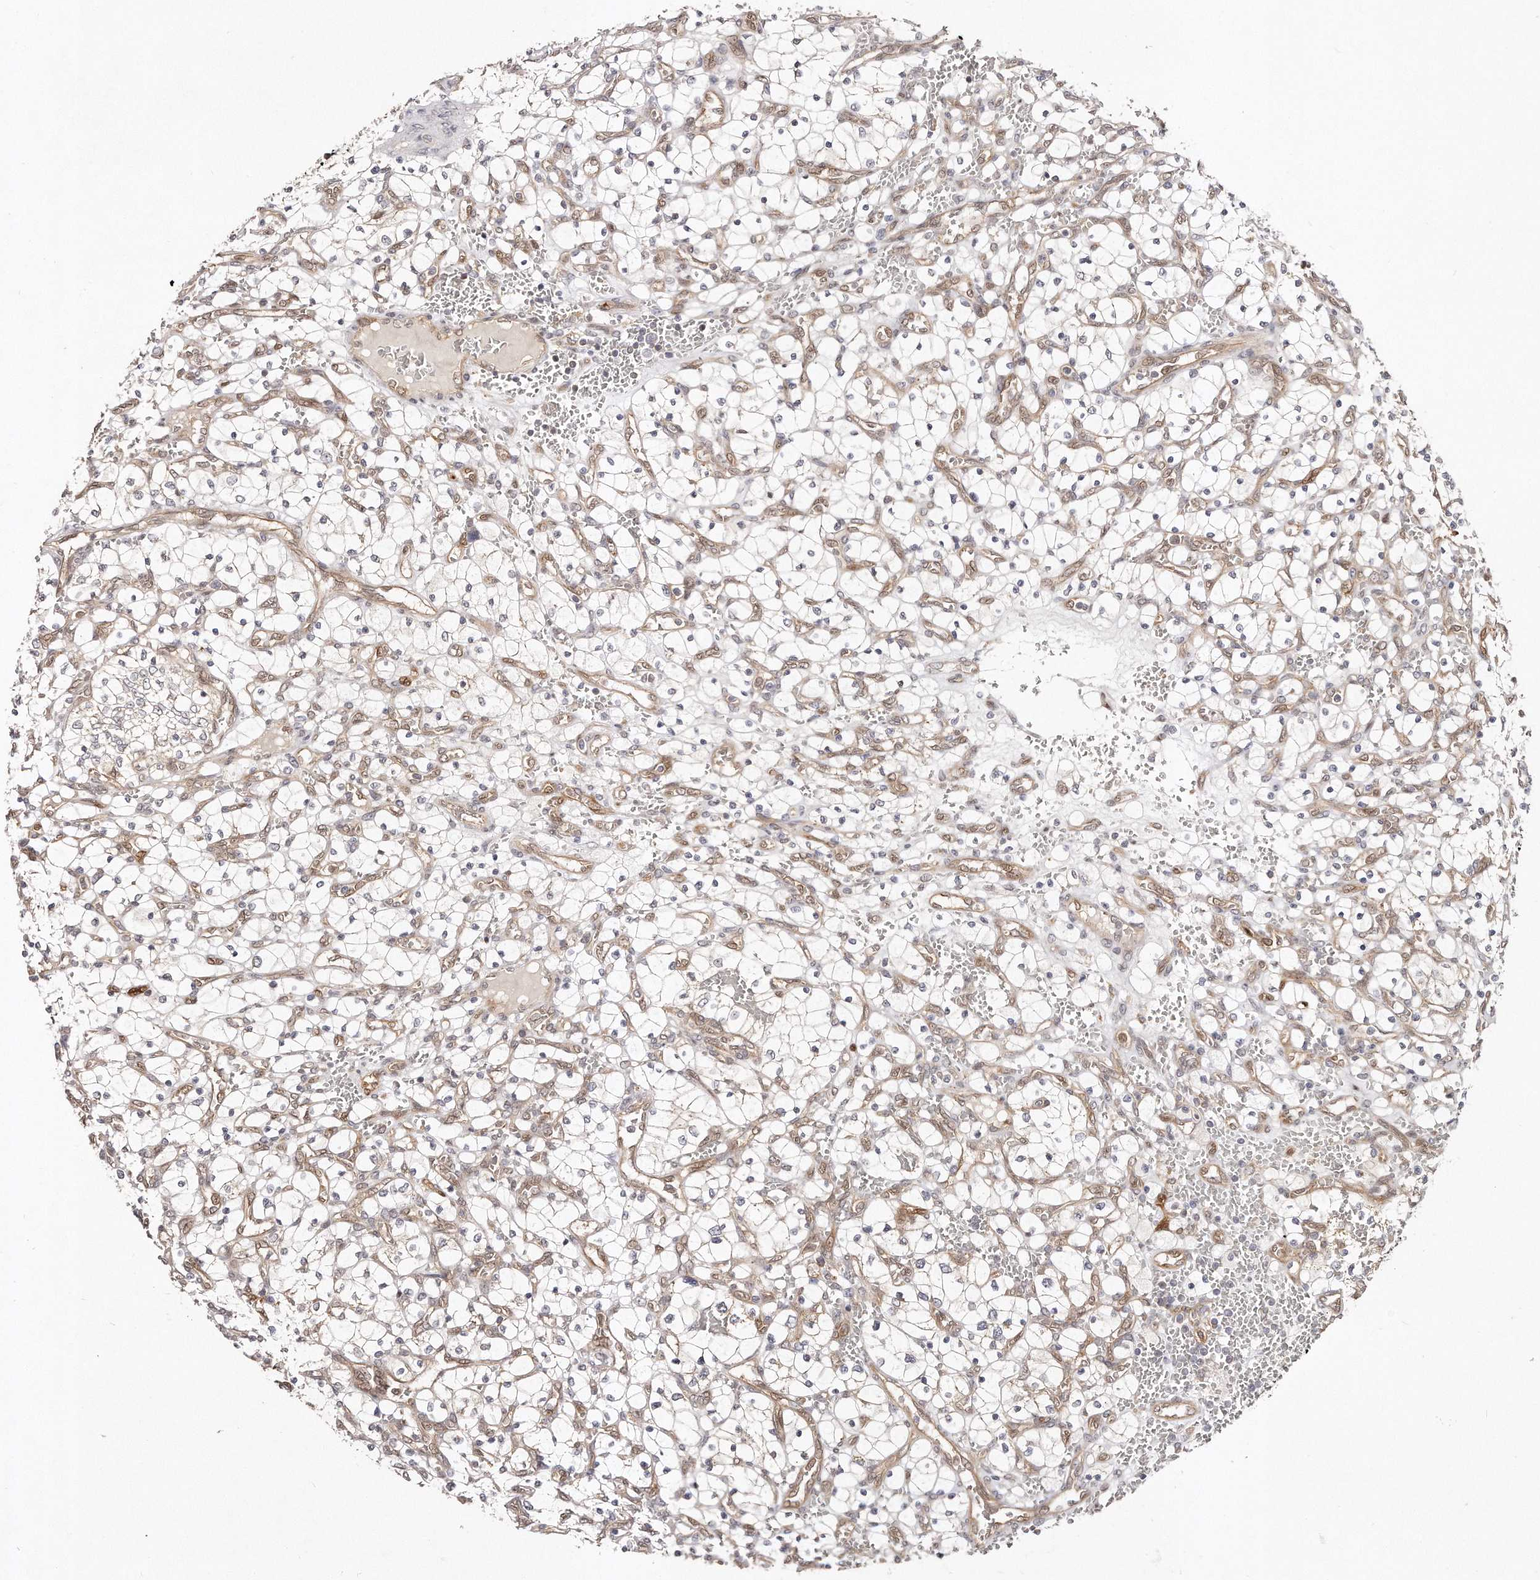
{"staining": {"intensity": "negative", "quantity": "none", "location": "none"}, "tissue": "renal cancer", "cell_type": "Tumor cells", "image_type": "cancer", "snomed": [{"axis": "morphology", "description": "Adenocarcinoma, NOS"}, {"axis": "topography", "description": "Kidney"}], "caption": "Renal adenocarcinoma was stained to show a protein in brown. There is no significant expression in tumor cells.", "gene": "GBP4", "patient": {"sex": "female", "age": 69}}